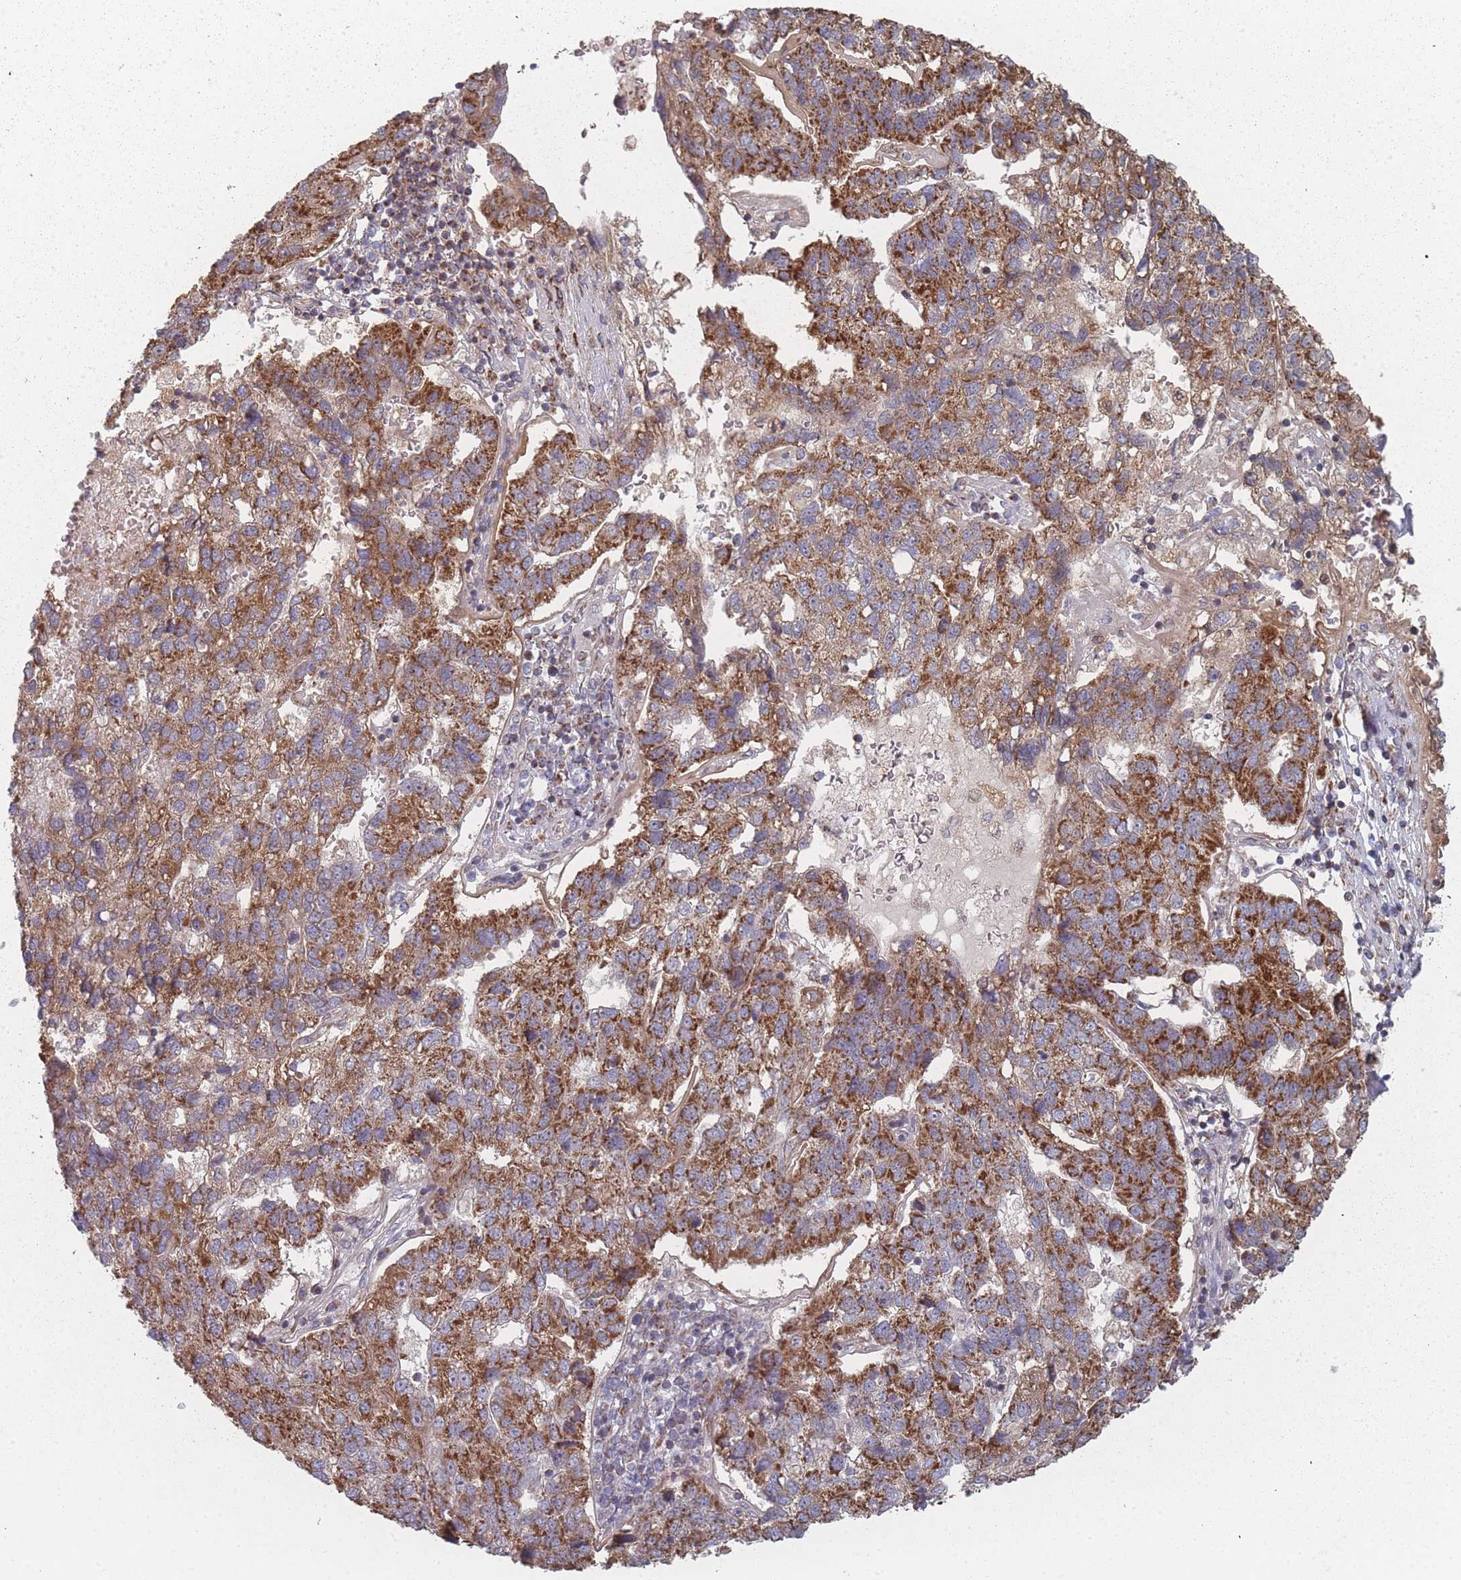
{"staining": {"intensity": "strong", "quantity": ">75%", "location": "cytoplasmic/membranous"}, "tissue": "pancreatic cancer", "cell_type": "Tumor cells", "image_type": "cancer", "snomed": [{"axis": "morphology", "description": "Adenocarcinoma, NOS"}, {"axis": "topography", "description": "Pancreas"}], "caption": "Immunohistochemistry staining of pancreatic cancer (adenocarcinoma), which demonstrates high levels of strong cytoplasmic/membranous staining in approximately >75% of tumor cells indicating strong cytoplasmic/membranous protein positivity. The staining was performed using DAB (brown) for protein detection and nuclei were counterstained in hematoxylin (blue).", "gene": "PSMB3", "patient": {"sex": "female", "age": 61}}